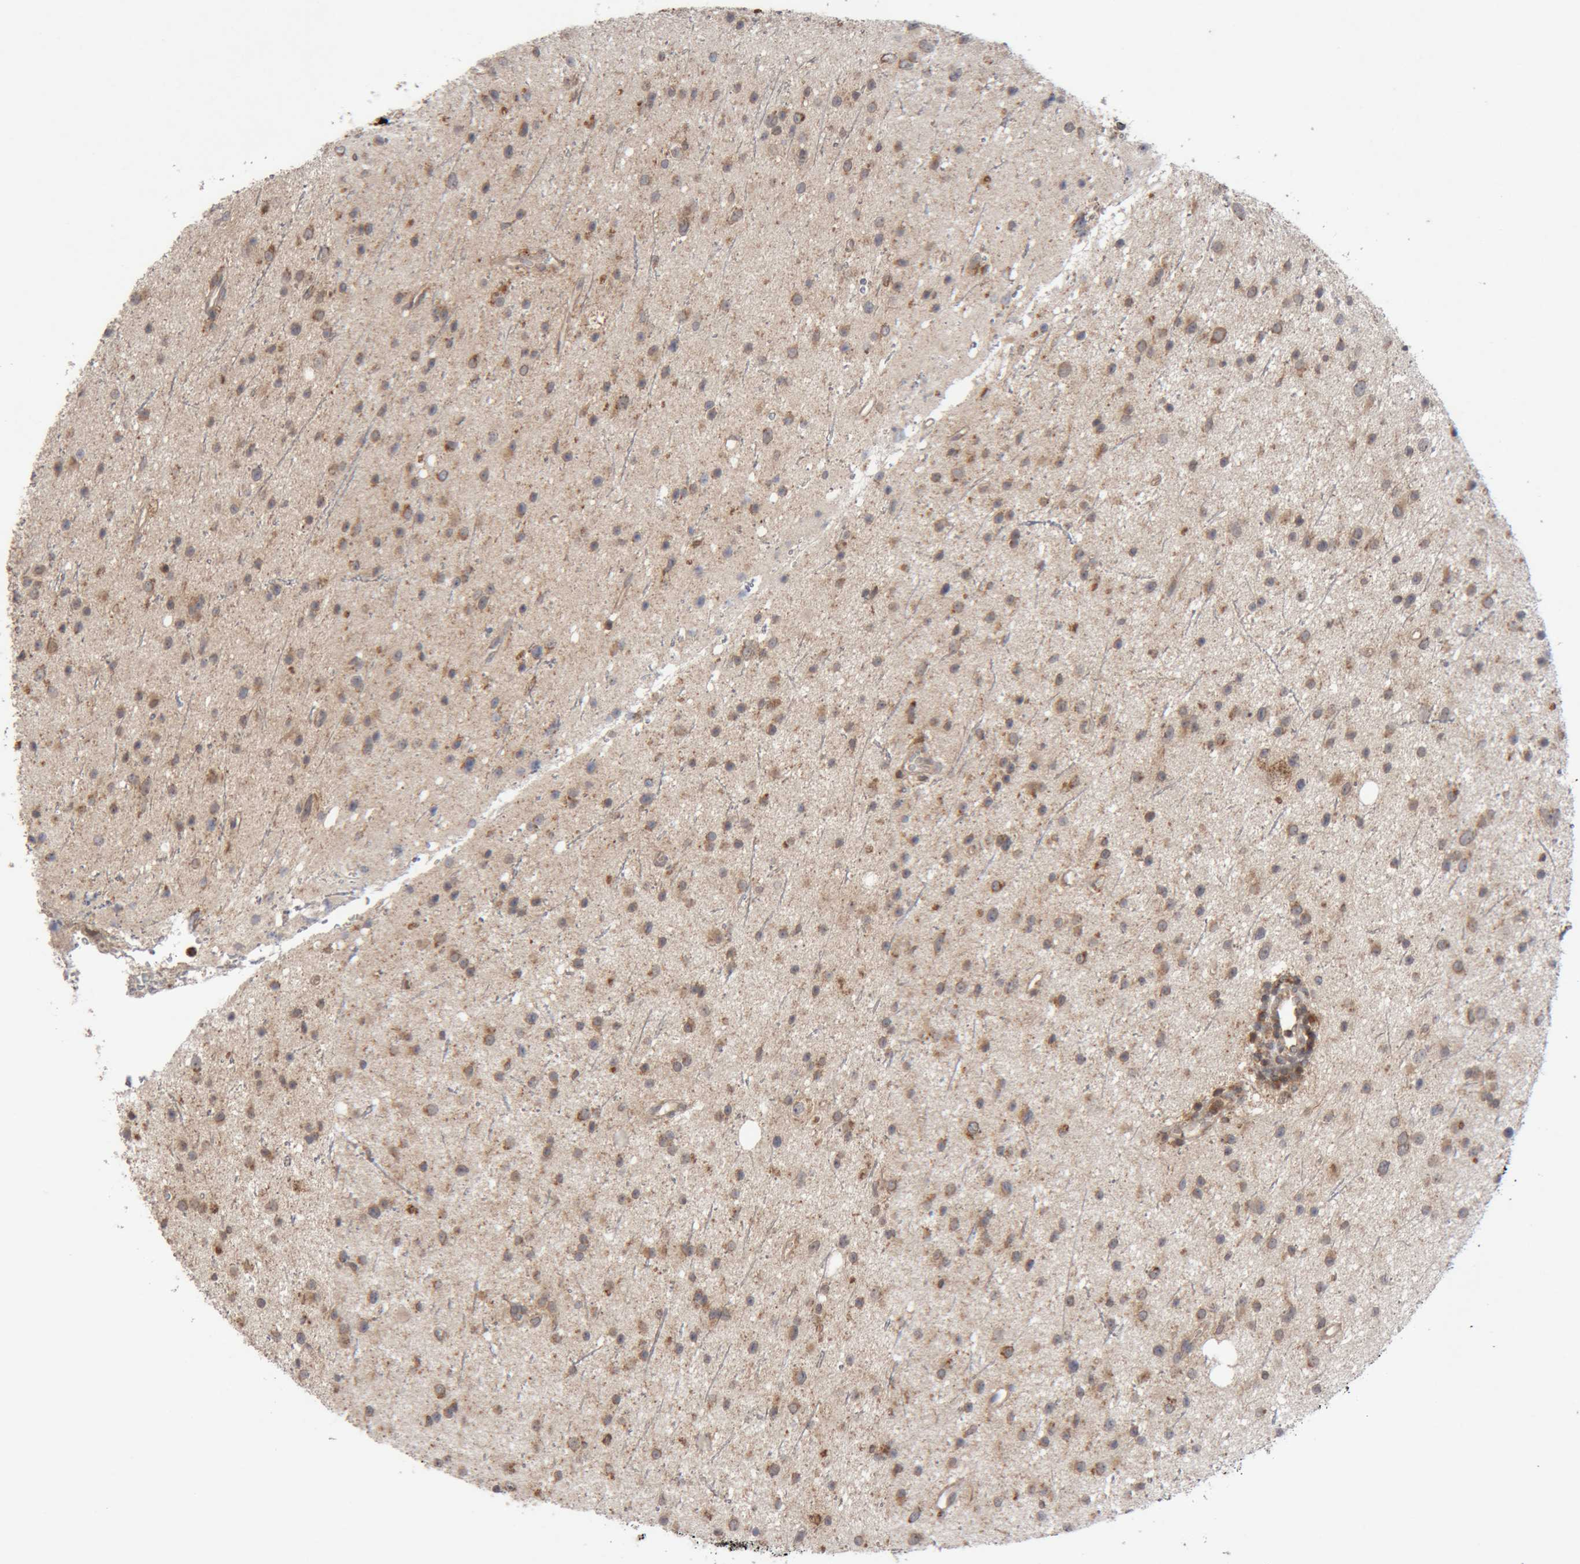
{"staining": {"intensity": "weak", "quantity": ">75%", "location": "cytoplasmic/membranous"}, "tissue": "glioma", "cell_type": "Tumor cells", "image_type": "cancer", "snomed": [{"axis": "morphology", "description": "Glioma, malignant, Low grade"}, {"axis": "topography", "description": "Cerebral cortex"}], "caption": "DAB (3,3'-diaminobenzidine) immunohistochemical staining of human glioma shows weak cytoplasmic/membranous protein staining in about >75% of tumor cells.", "gene": "KIF21B", "patient": {"sex": "female", "age": 39}}